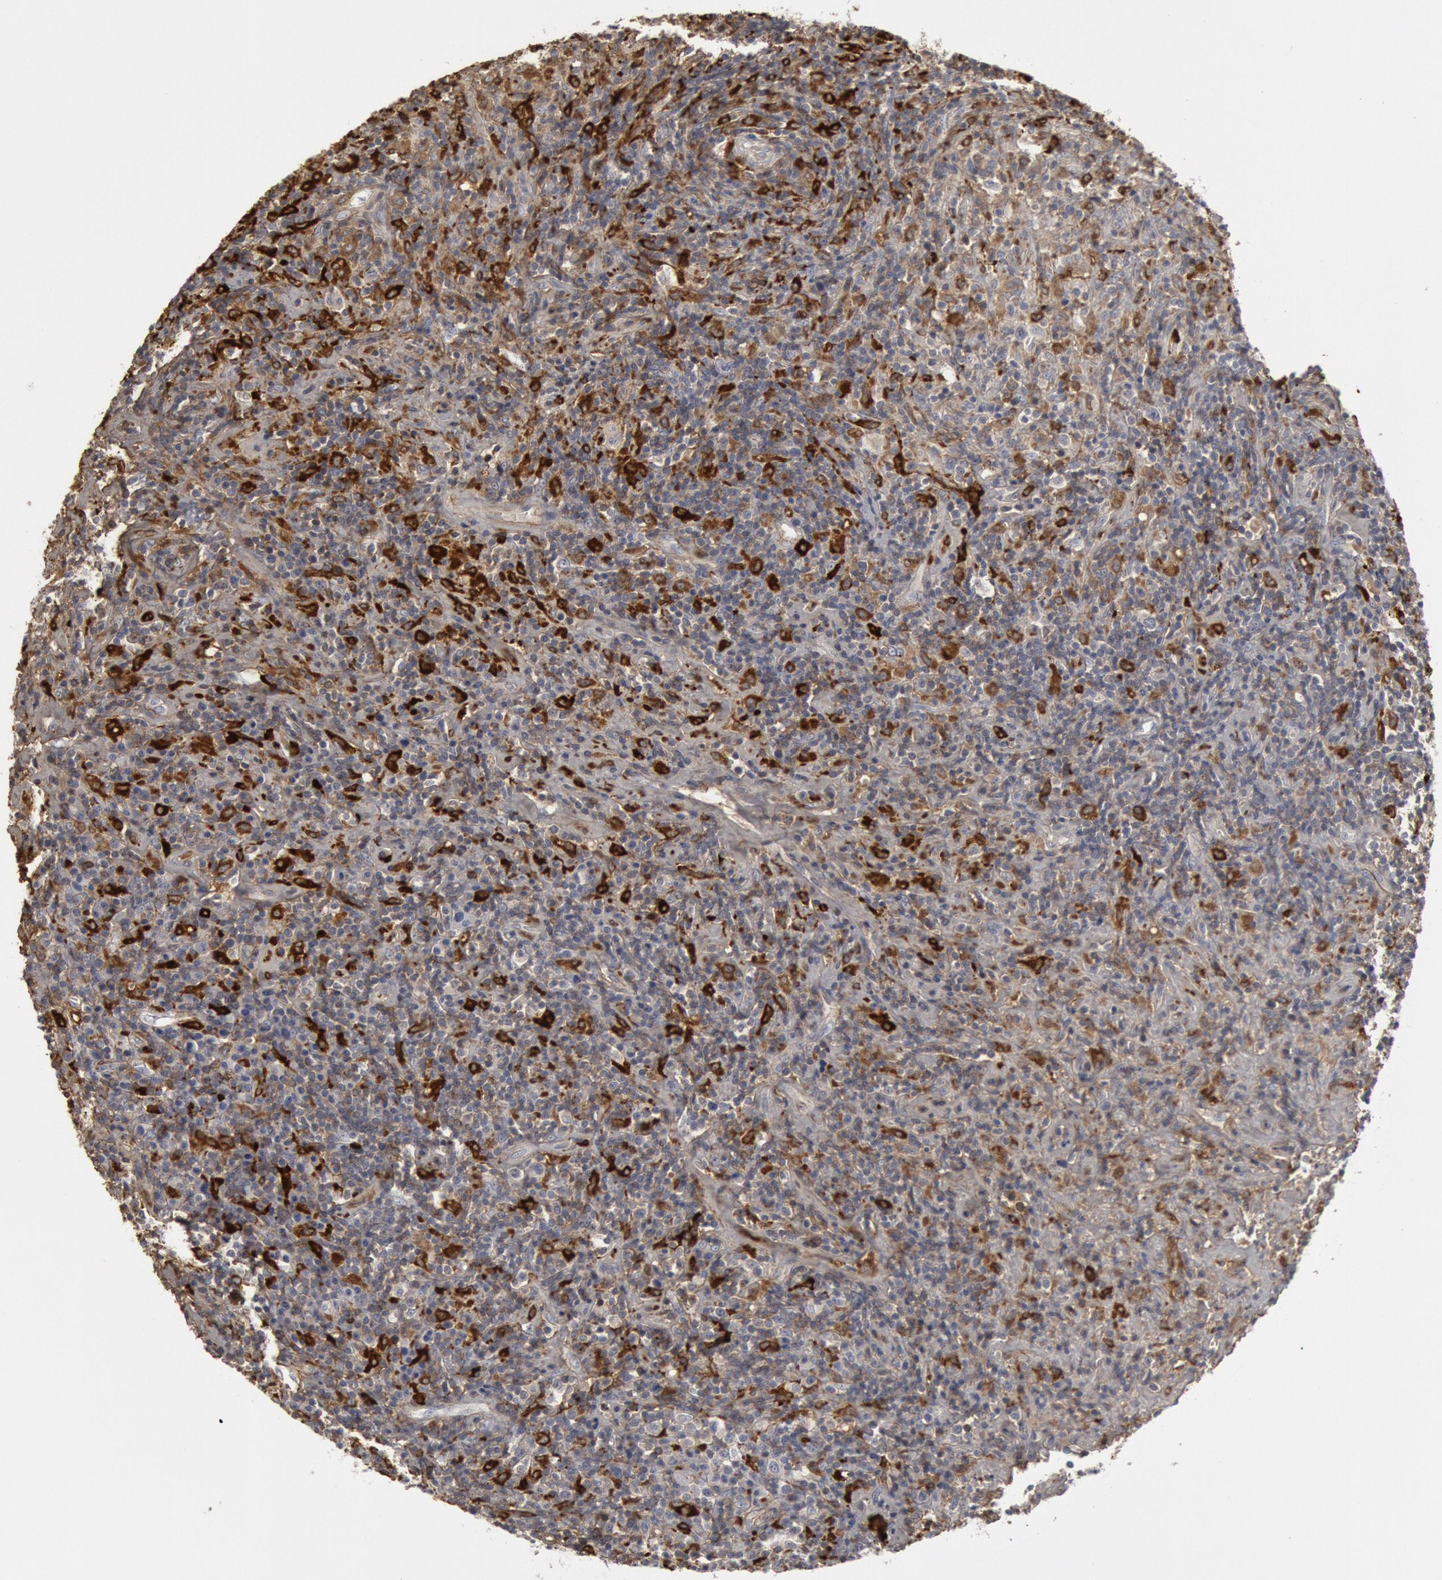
{"staining": {"intensity": "strong", "quantity": "25%-75%", "location": "cytoplasmic/membranous"}, "tissue": "lymphoma", "cell_type": "Tumor cells", "image_type": "cancer", "snomed": [{"axis": "morphology", "description": "Hodgkin's disease, NOS"}, {"axis": "topography", "description": "Lymph node"}], "caption": "The immunohistochemical stain shows strong cytoplasmic/membranous staining in tumor cells of lymphoma tissue.", "gene": "C1QC", "patient": {"sex": "male", "age": 46}}